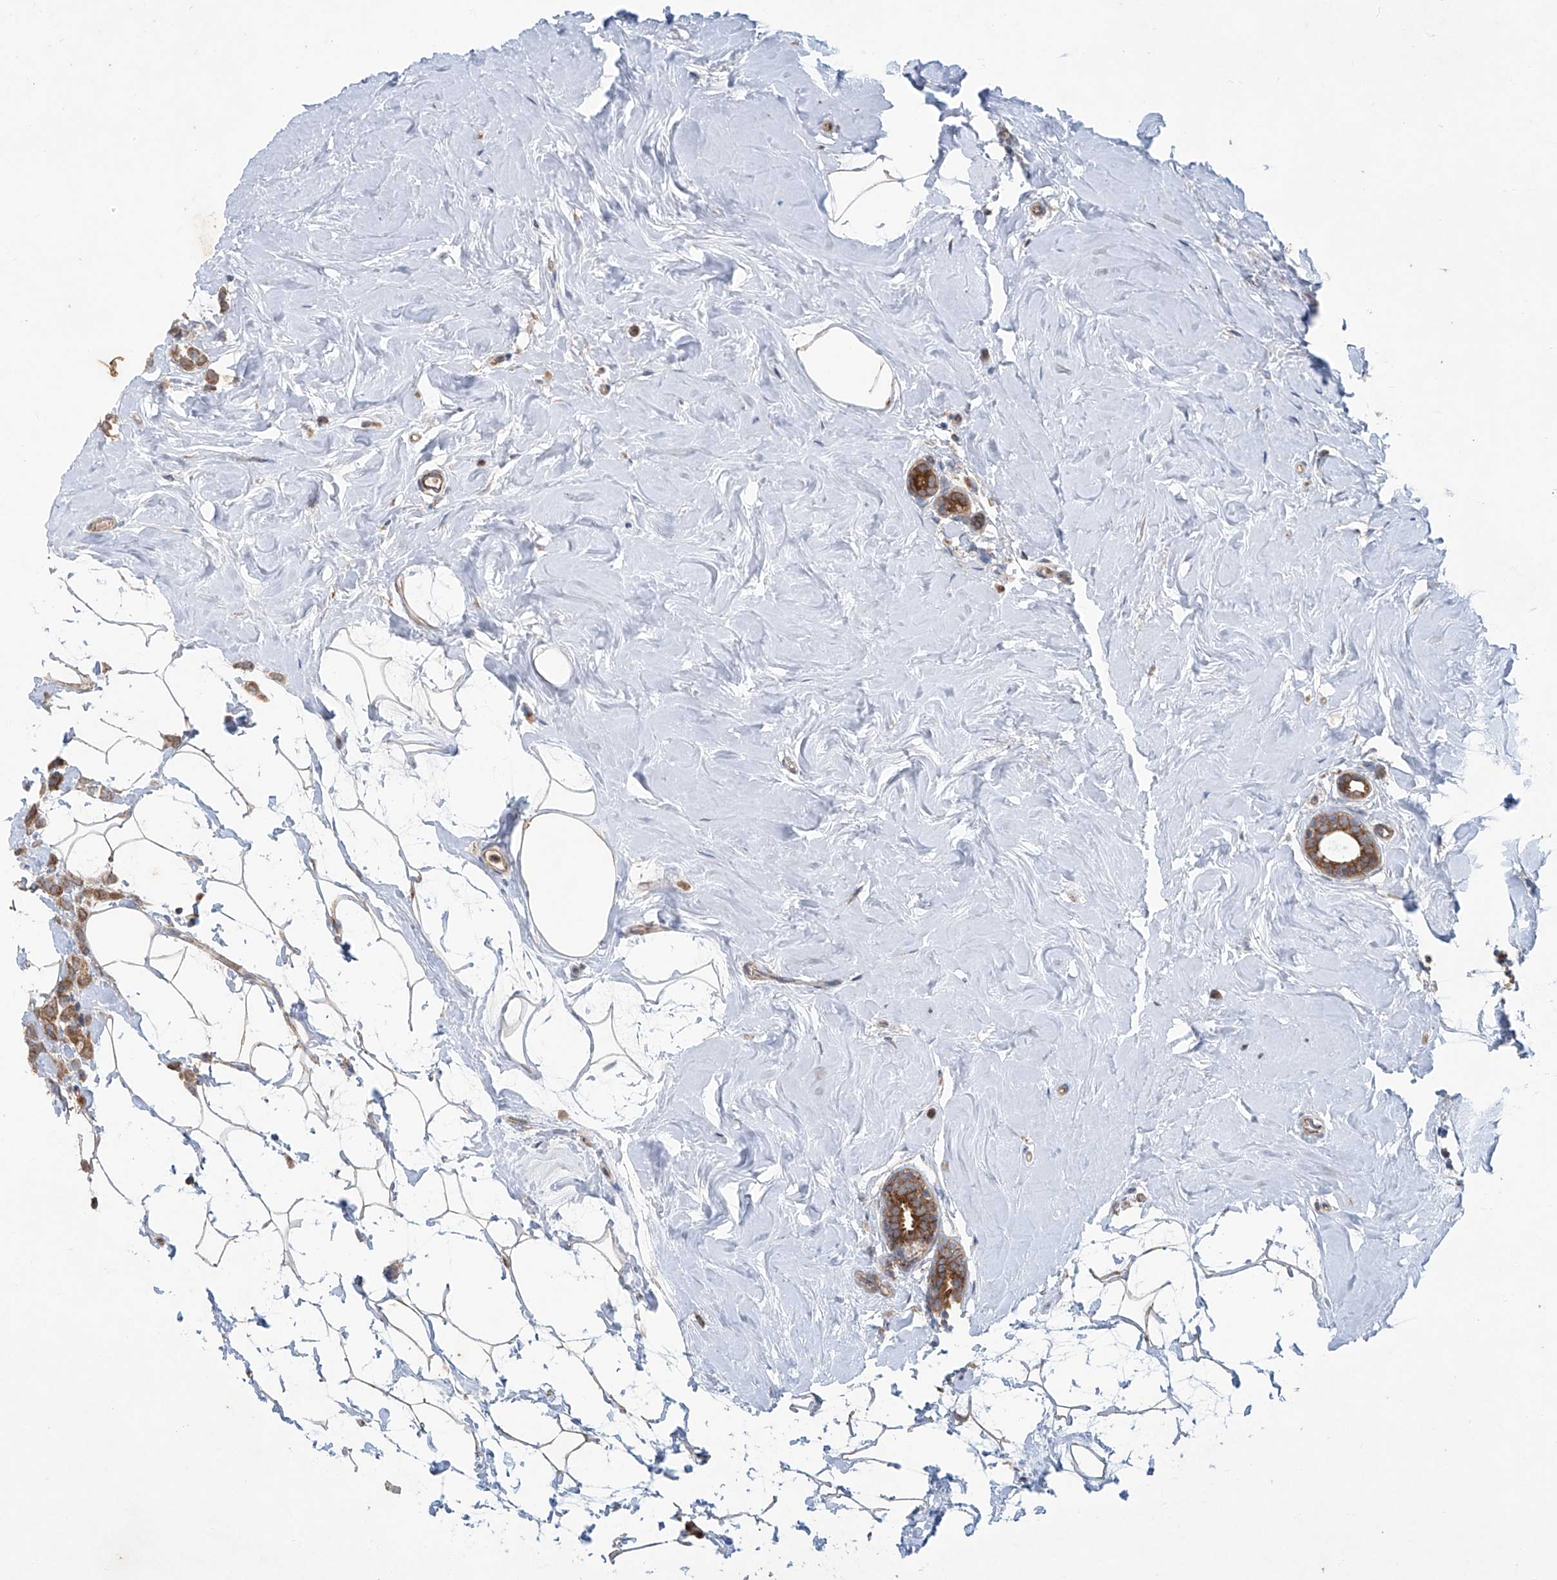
{"staining": {"intensity": "moderate", "quantity": ">75%", "location": "cytoplasmic/membranous"}, "tissue": "breast cancer", "cell_type": "Tumor cells", "image_type": "cancer", "snomed": [{"axis": "morphology", "description": "Lobular carcinoma"}, {"axis": "topography", "description": "Breast"}], "caption": "Immunohistochemical staining of human breast cancer (lobular carcinoma) reveals medium levels of moderate cytoplasmic/membranous positivity in about >75% of tumor cells.", "gene": "KLC4", "patient": {"sex": "female", "age": 47}}